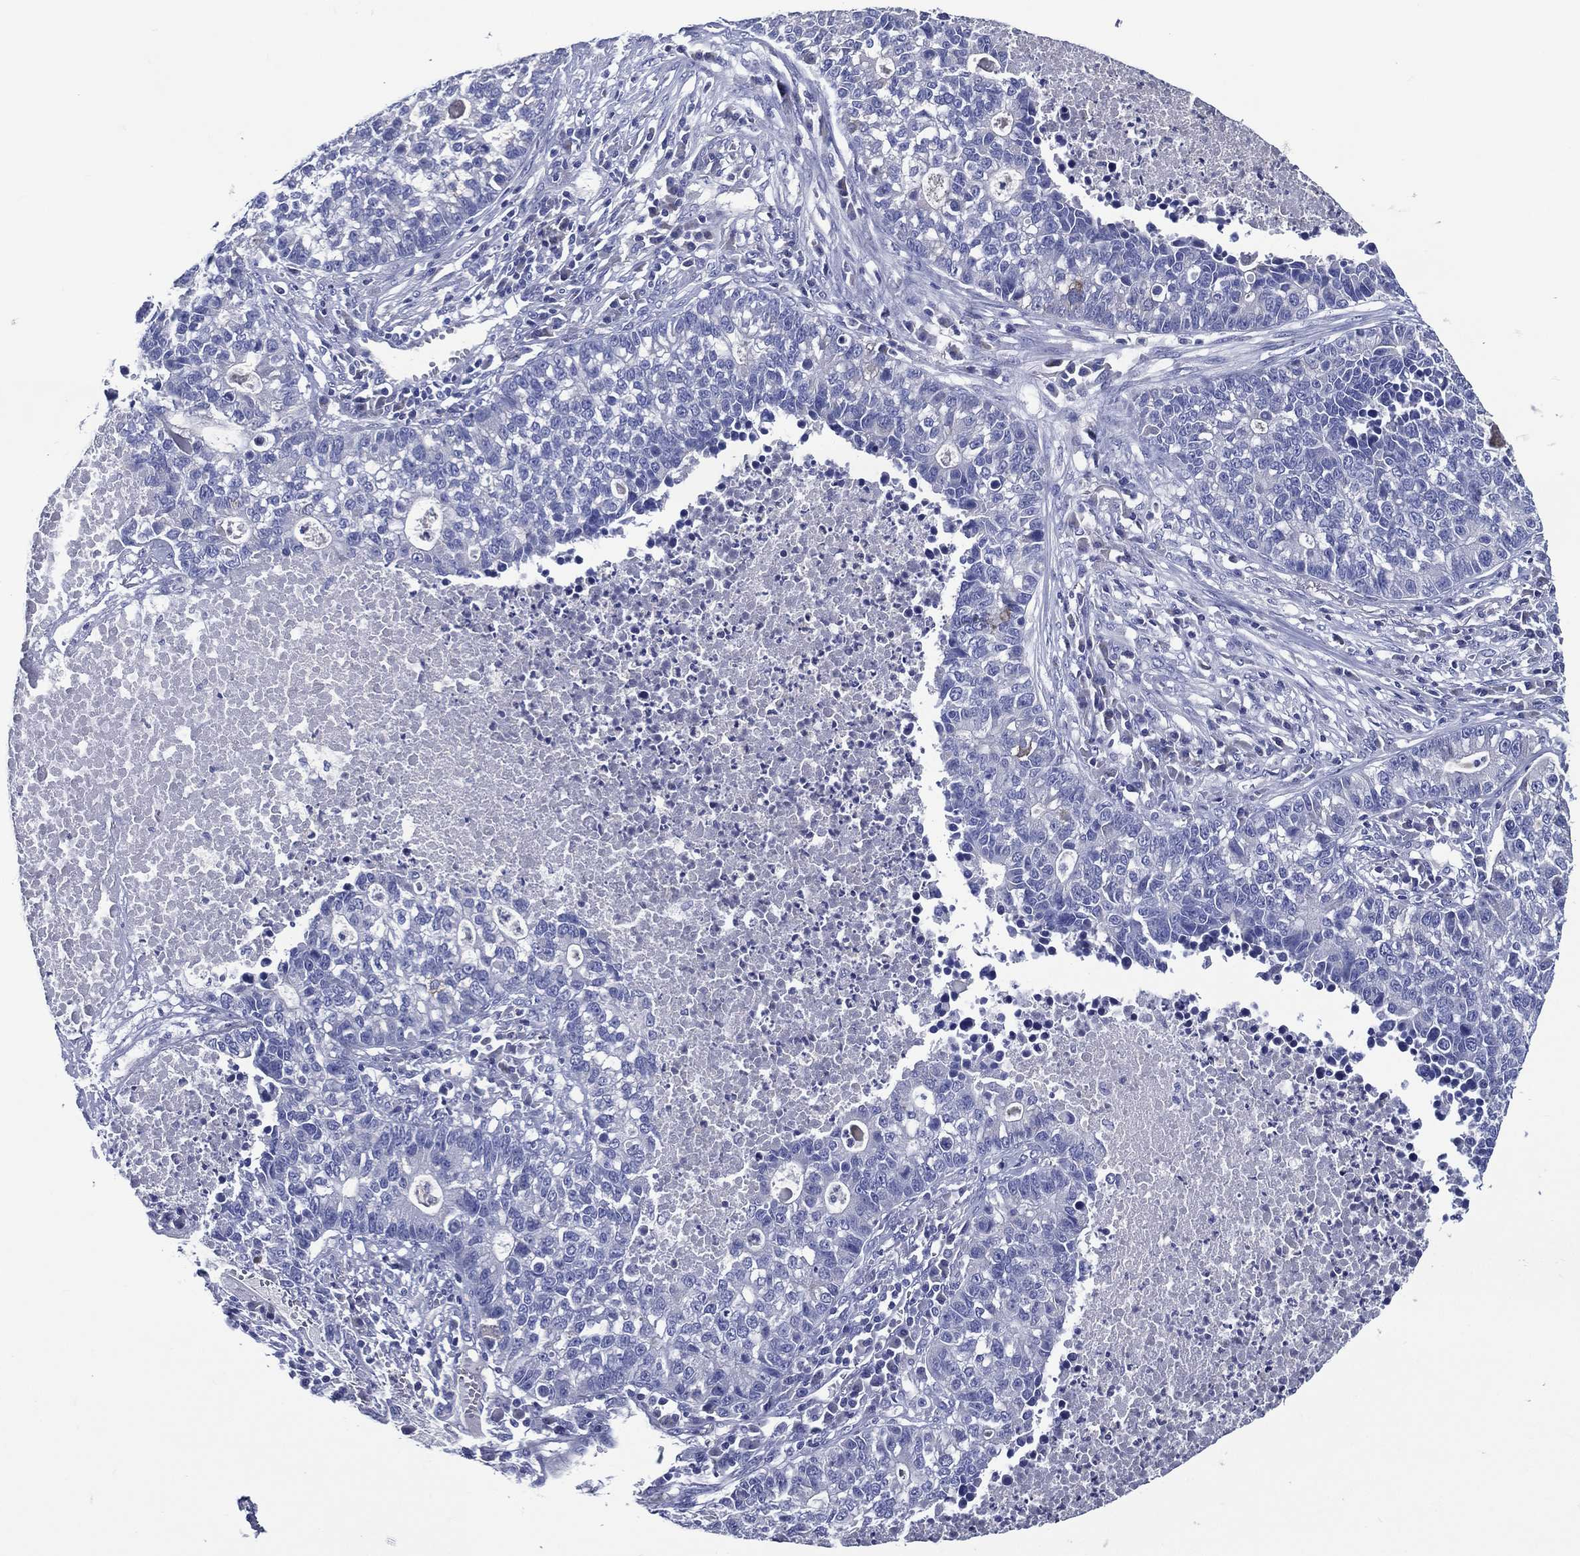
{"staining": {"intensity": "negative", "quantity": "none", "location": "none"}, "tissue": "lung cancer", "cell_type": "Tumor cells", "image_type": "cancer", "snomed": [{"axis": "morphology", "description": "Adenocarcinoma, NOS"}, {"axis": "topography", "description": "Lung"}], "caption": "A high-resolution photomicrograph shows immunohistochemistry staining of adenocarcinoma (lung), which displays no significant staining in tumor cells.", "gene": "ACE2", "patient": {"sex": "male", "age": 57}}